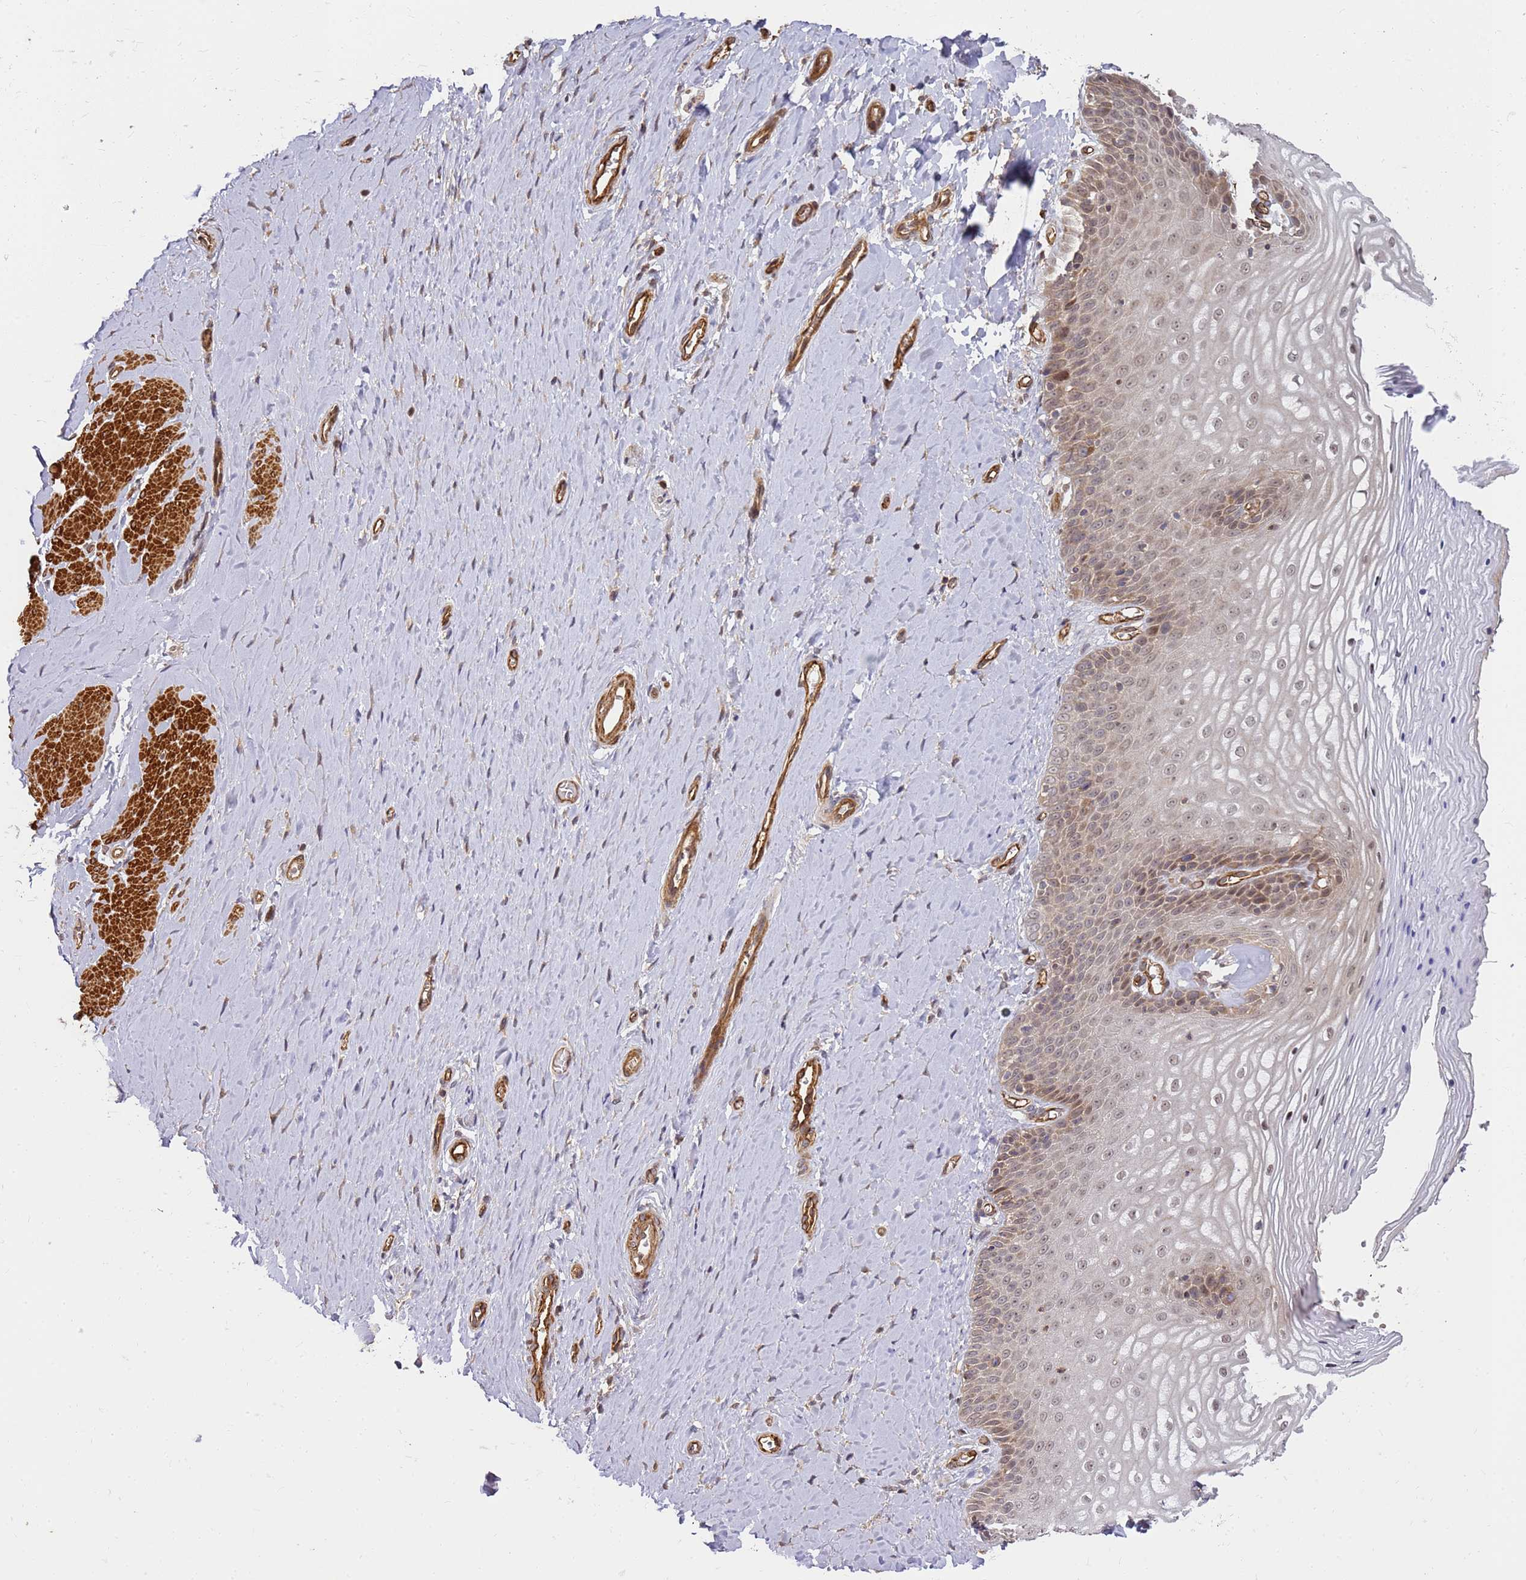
{"staining": {"intensity": "moderate", "quantity": "<25%", "location": "nuclear"}, "tissue": "vagina", "cell_type": "Squamous epithelial cells", "image_type": "normal", "snomed": [{"axis": "morphology", "description": "Normal tissue, NOS"}, {"axis": "topography", "description": "Vagina"}], "caption": "The micrograph reveals immunohistochemical staining of benign vagina. There is moderate nuclear expression is seen in about <25% of squamous epithelial cells.", "gene": "ST18", "patient": {"sex": "female", "age": 65}}